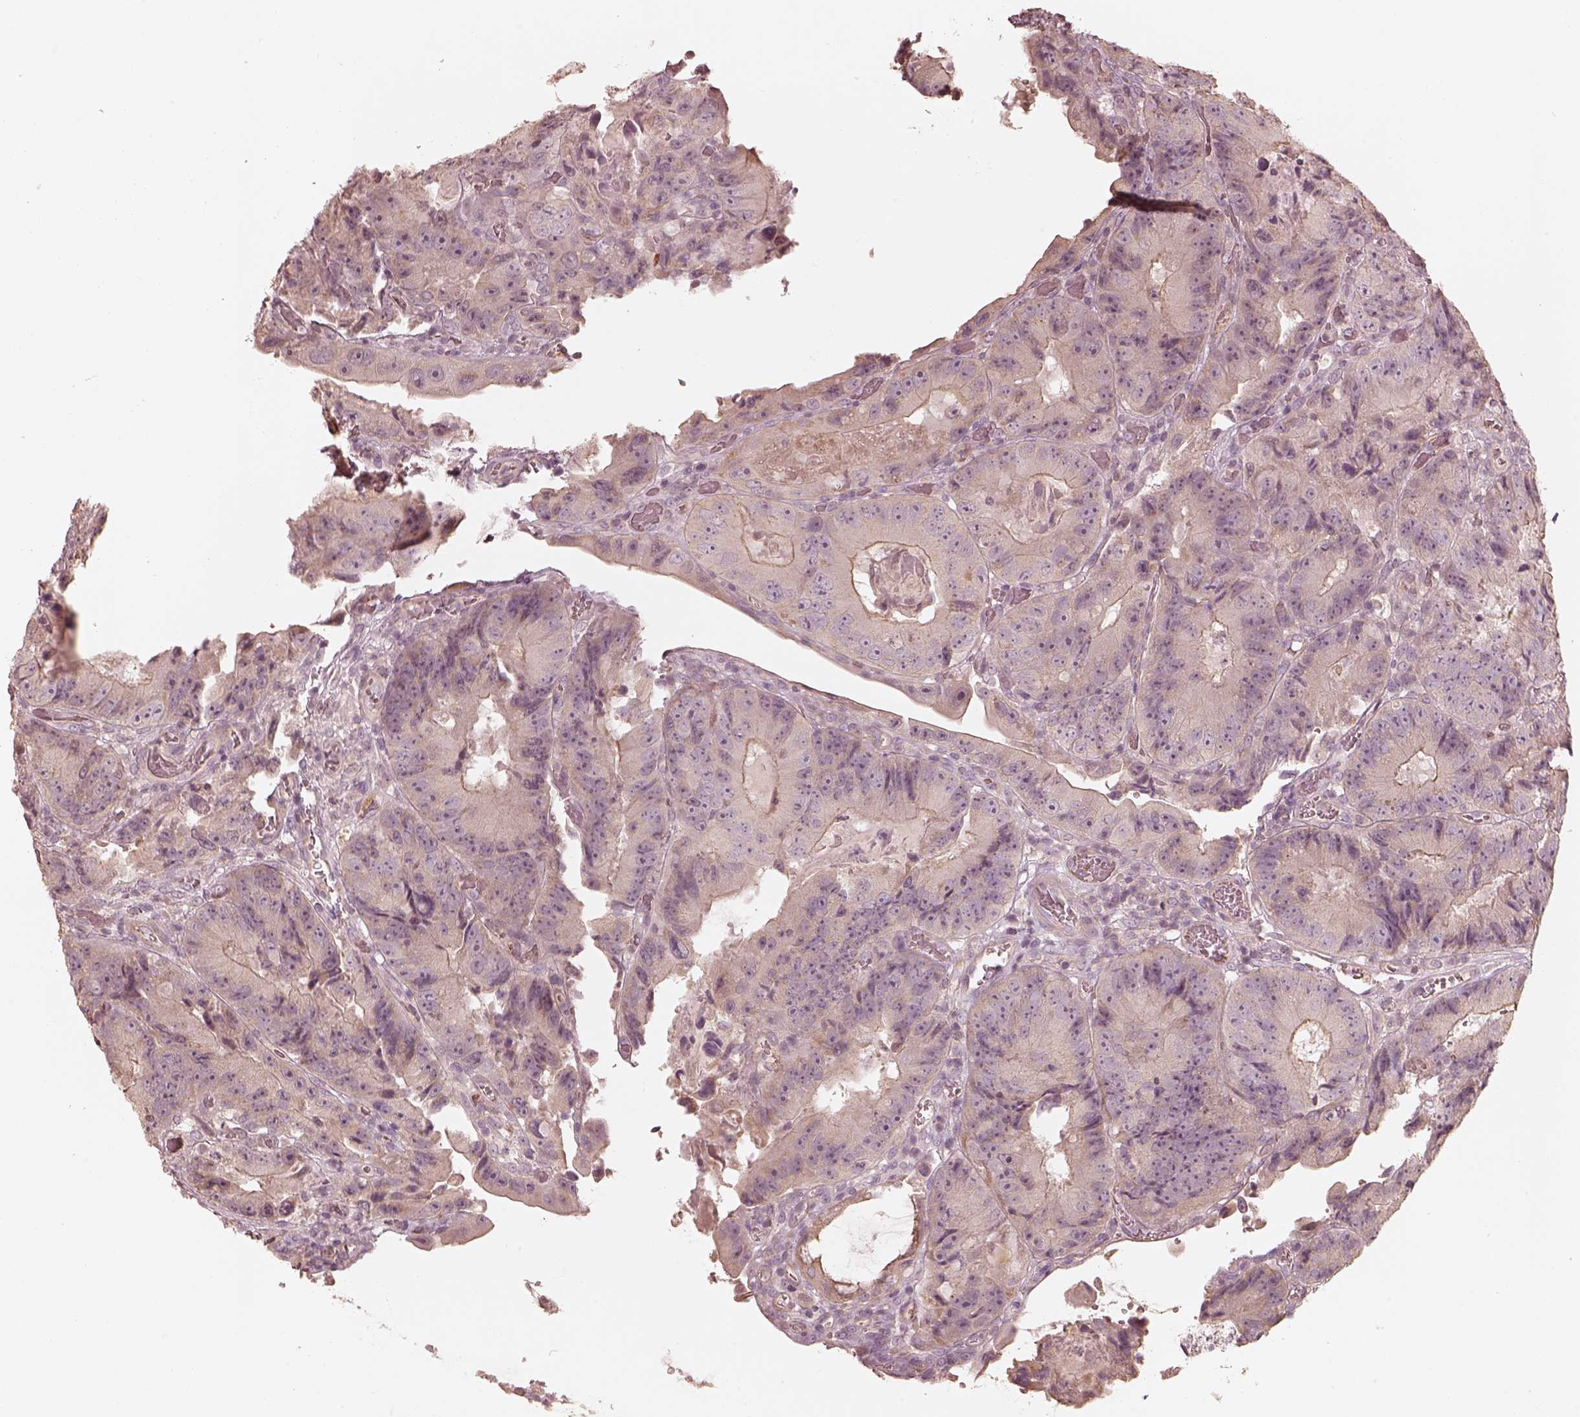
{"staining": {"intensity": "negative", "quantity": "none", "location": "none"}, "tissue": "colorectal cancer", "cell_type": "Tumor cells", "image_type": "cancer", "snomed": [{"axis": "morphology", "description": "Adenocarcinoma, NOS"}, {"axis": "topography", "description": "Colon"}], "caption": "A photomicrograph of adenocarcinoma (colorectal) stained for a protein demonstrates no brown staining in tumor cells.", "gene": "KIF5C", "patient": {"sex": "female", "age": 86}}